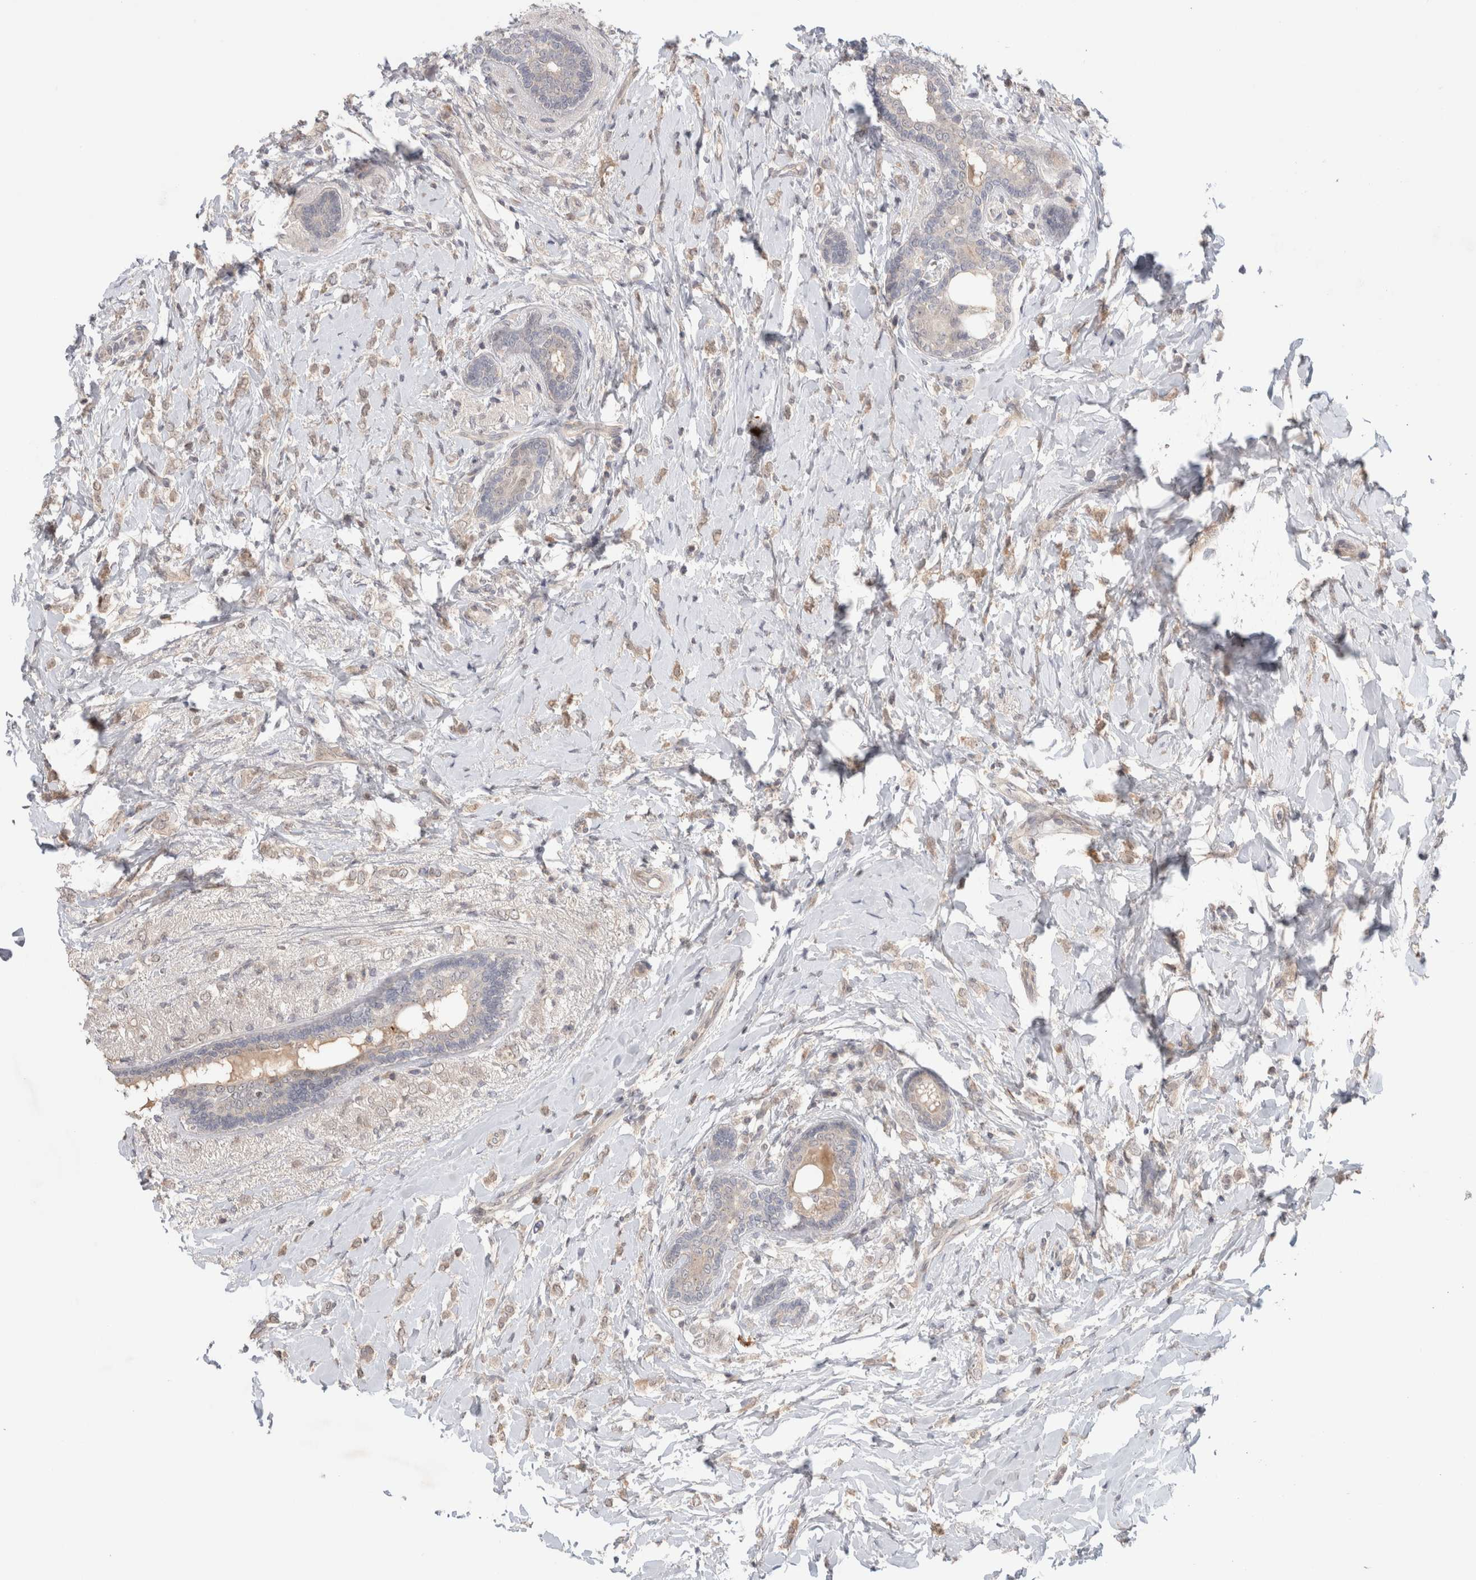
{"staining": {"intensity": "weak", "quantity": "25%-75%", "location": "cytoplasmic/membranous"}, "tissue": "breast cancer", "cell_type": "Tumor cells", "image_type": "cancer", "snomed": [{"axis": "morphology", "description": "Normal tissue, NOS"}, {"axis": "morphology", "description": "Lobular carcinoma"}, {"axis": "topography", "description": "Breast"}], "caption": "Protein expression analysis of breast lobular carcinoma shows weak cytoplasmic/membranous staining in approximately 25%-75% of tumor cells.", "gene": "SYDE2", "patient": {"sex": "female", "age": 47}}